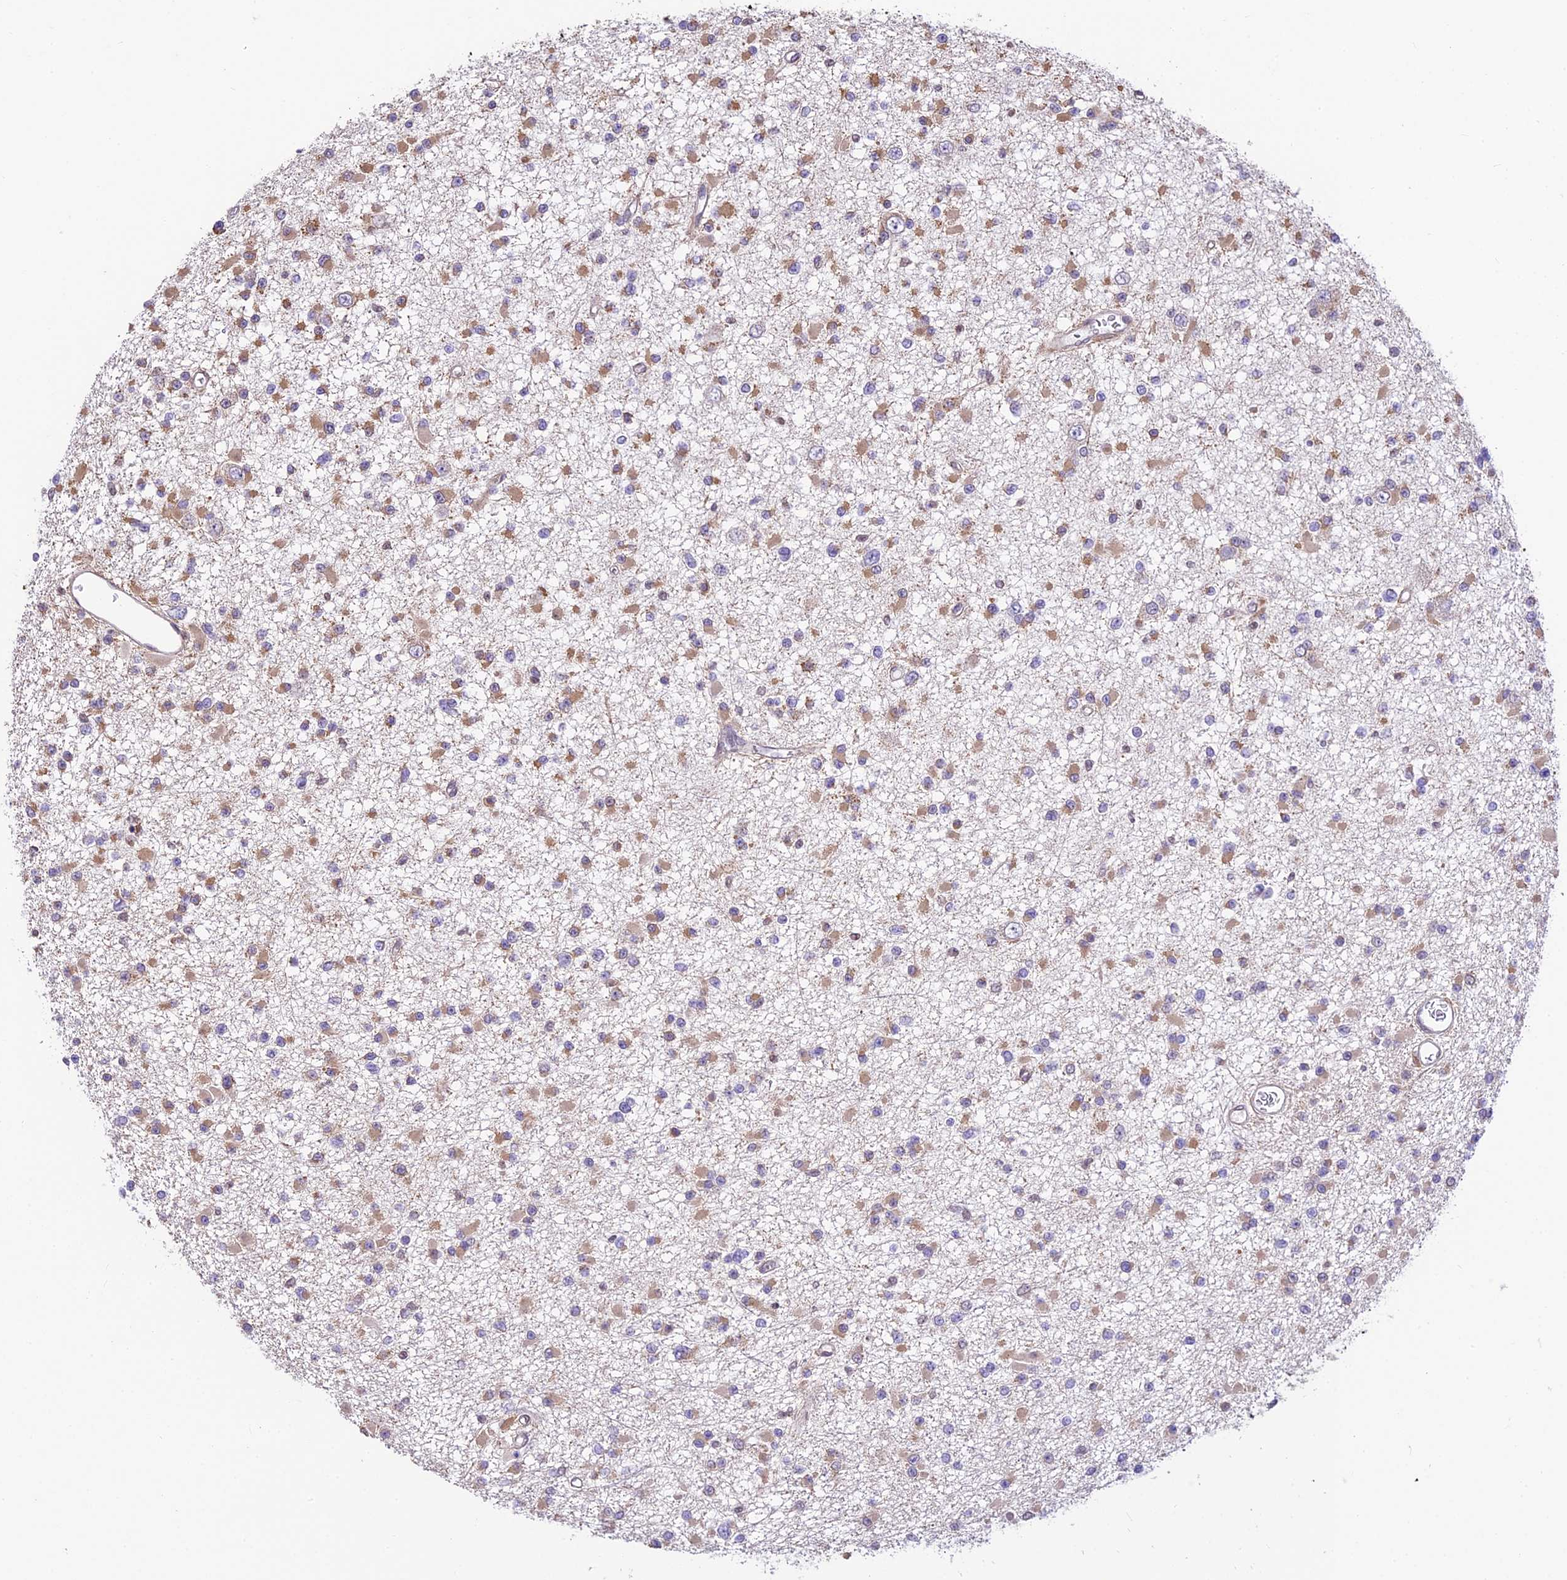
{"staining": {"intensity": "moderate", "quantity": "25%-75%", "location": "cytoplasmic/membranous"}, "tissue": "glioma", "cell_type": "Tumor cells", "image_type": "cancer", "snomed": [{"axis": "morphology", "description": "Glioma, malignant, Low grade"}, {"axis": "topography", "description": "Brain"}], "caption": "IHC staining of low-grade glioma (malignant), which demonstrates medium levels of moderate cytoplasmic/membranous positivity in about 25%-75% of tumor cells indicating moderate cytoplasmic/membranous protein expression. The staining was performed using DAB (brown) for protein detection and nuclei were counterstained in hematoxylin (blue).", "gene": "TRIM22", "patient": {"sex": "female", "age": 22}}